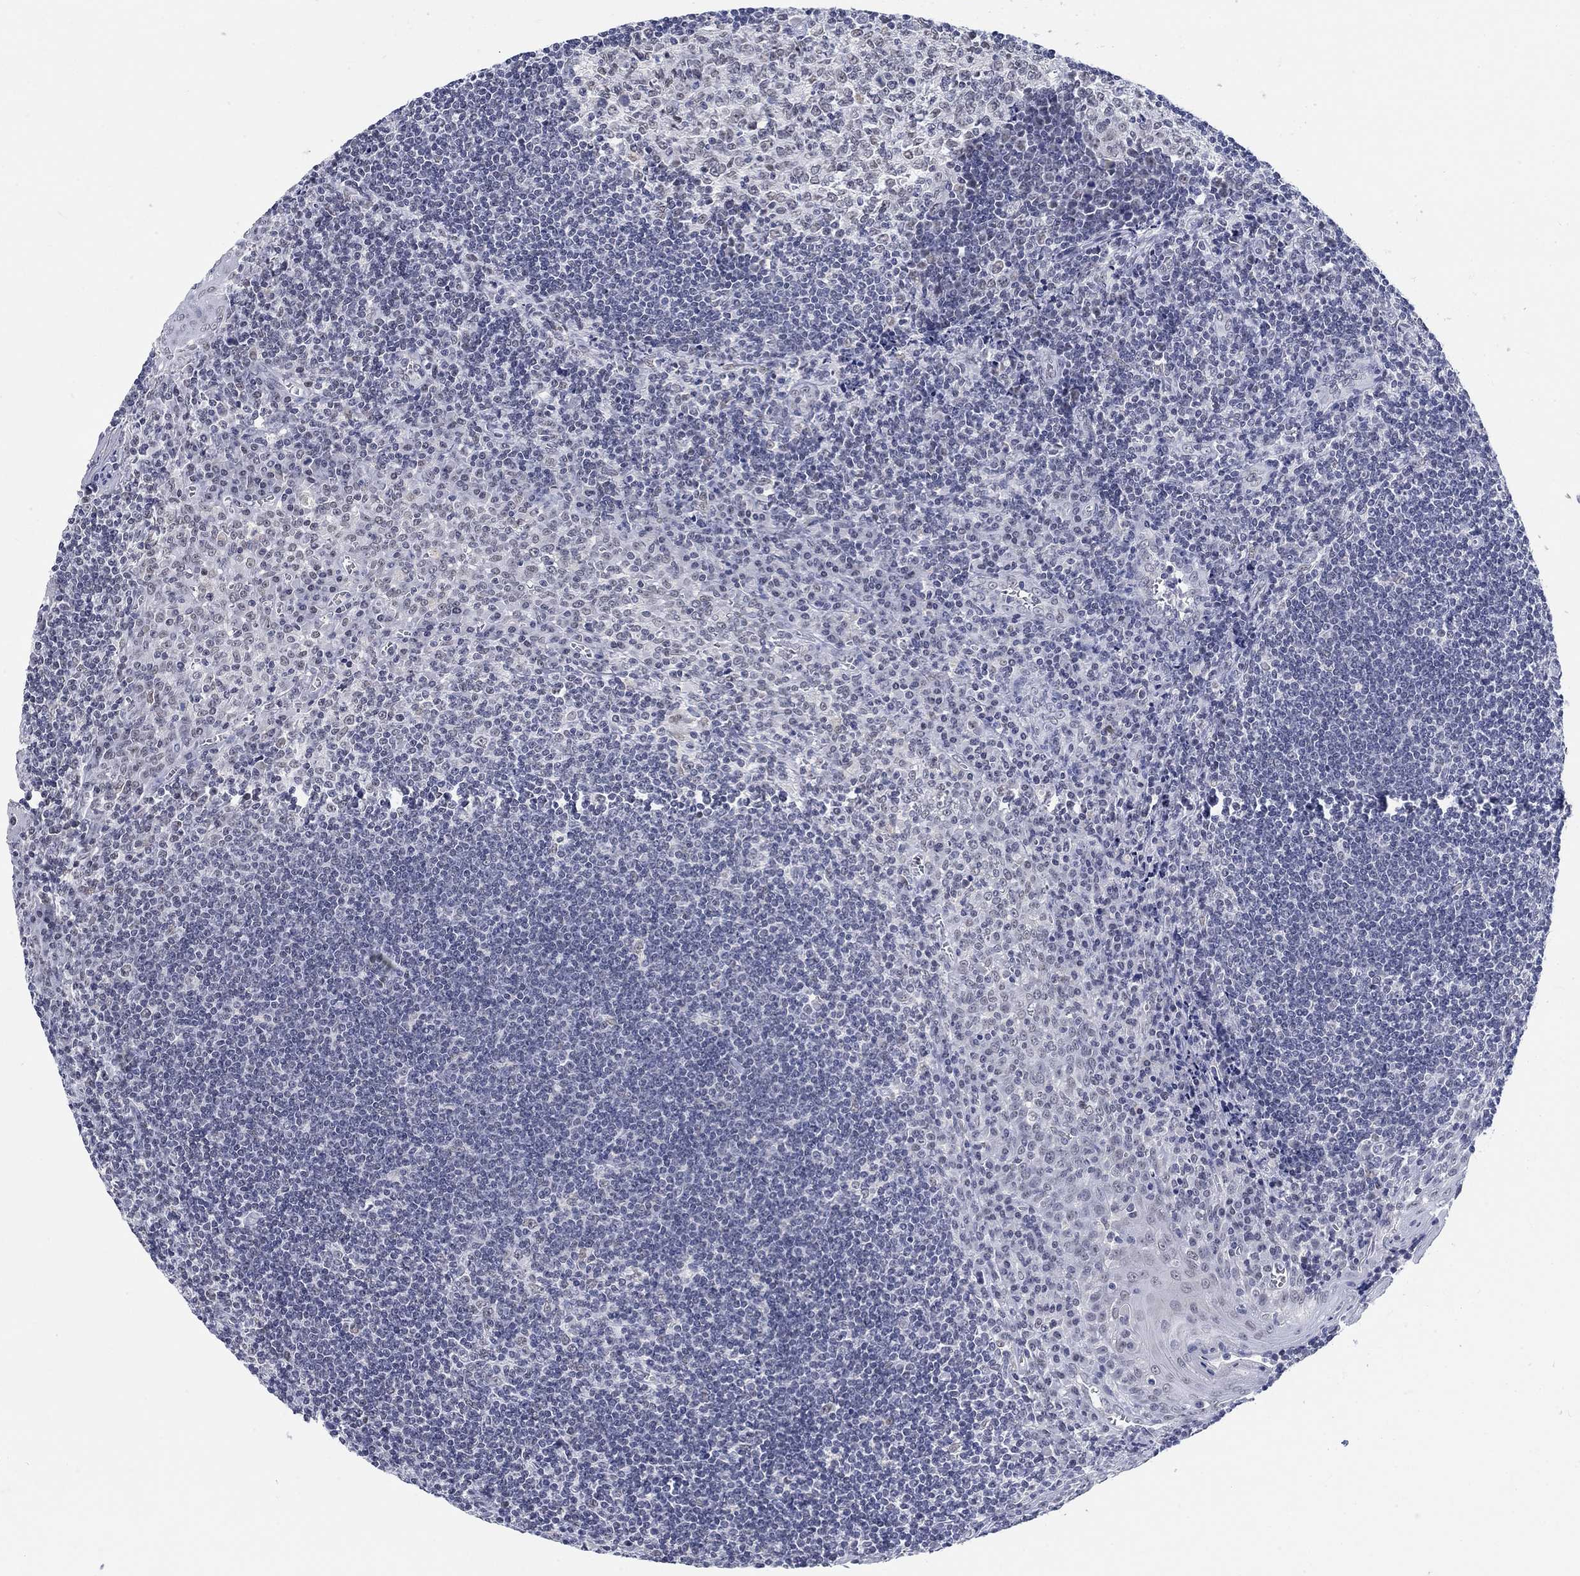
{"staining": {"intensity": "negative", "quantity": "none", "location": "none"}, "tissue": "tonsil", "cell_type": "Germinal center cells", "image_type": "normal", "snomed": [{"axis": "morphology", "description": "Normal tissue, NOS"}, {"axis": "topography", "description": "Tonsil"}], "caption": "Immunohistochemistry (IHC) of unremarkable human tonsil displays no expression in germinal center cells. (Immunohistochemistry, brightfield microscopy, high magnification).", "gene": "ANKS1B", "patient": {"sex": "male", "age": 33}}